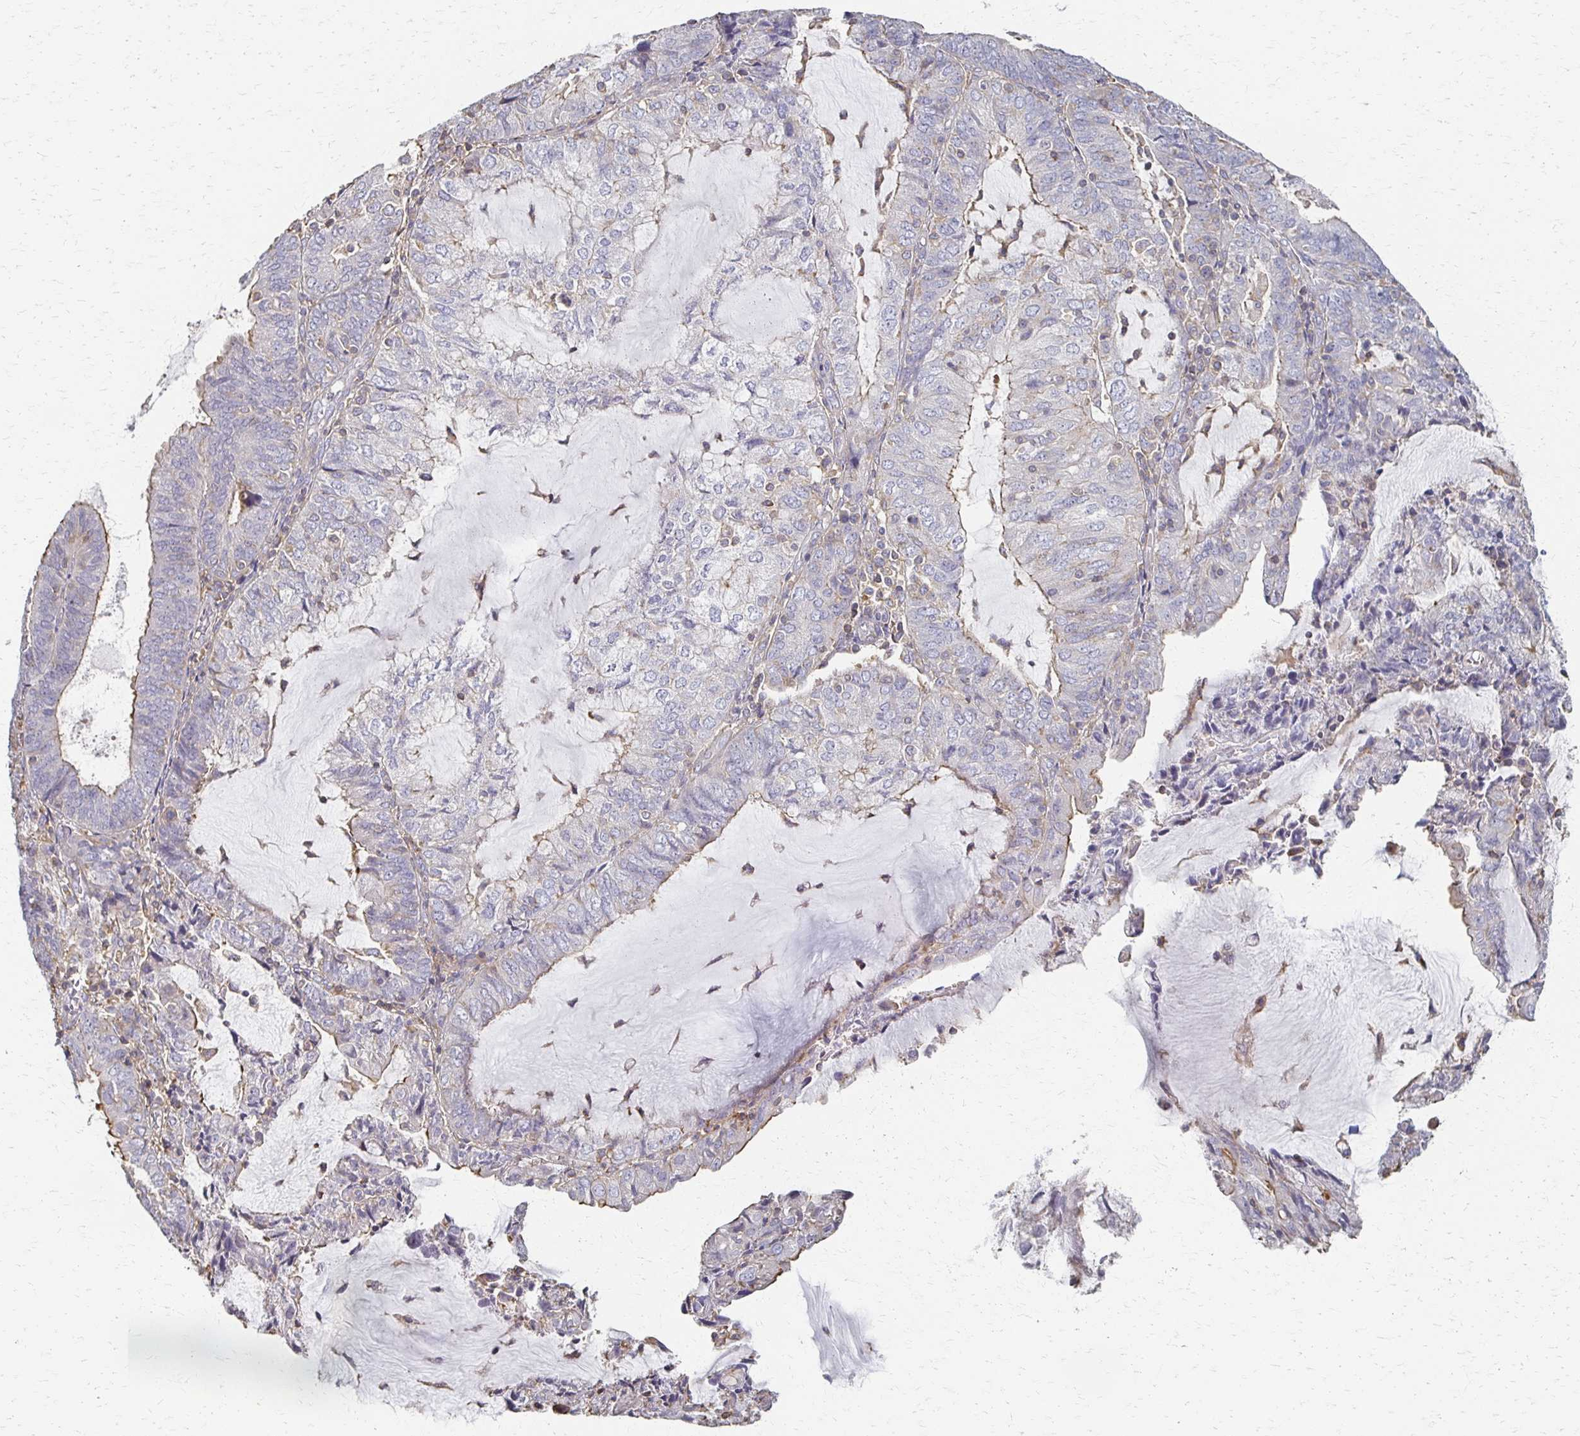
{"staining": {"intensity": "weak", "quantity": "<25%", "location": "cytoplasmic/membranous"}, "tissue": "endometrial cancer", "cell_type": "Tumor cells", "image_type": "cancer", "snomed": [{"axis": "morphology", "description": "Adenocarcinoma, NOS"}, {"axis": "topography", "description": "Endometrium"}], "caption": "There is no significant positivity in tumor cells of endometrial cancer. (DAB (3,3'-diaminobenzidine) immunohistochemistry (IHC), high magnification).", "gene": "C1QTNF7", "patient": {"sex": "female", "age": 81}}